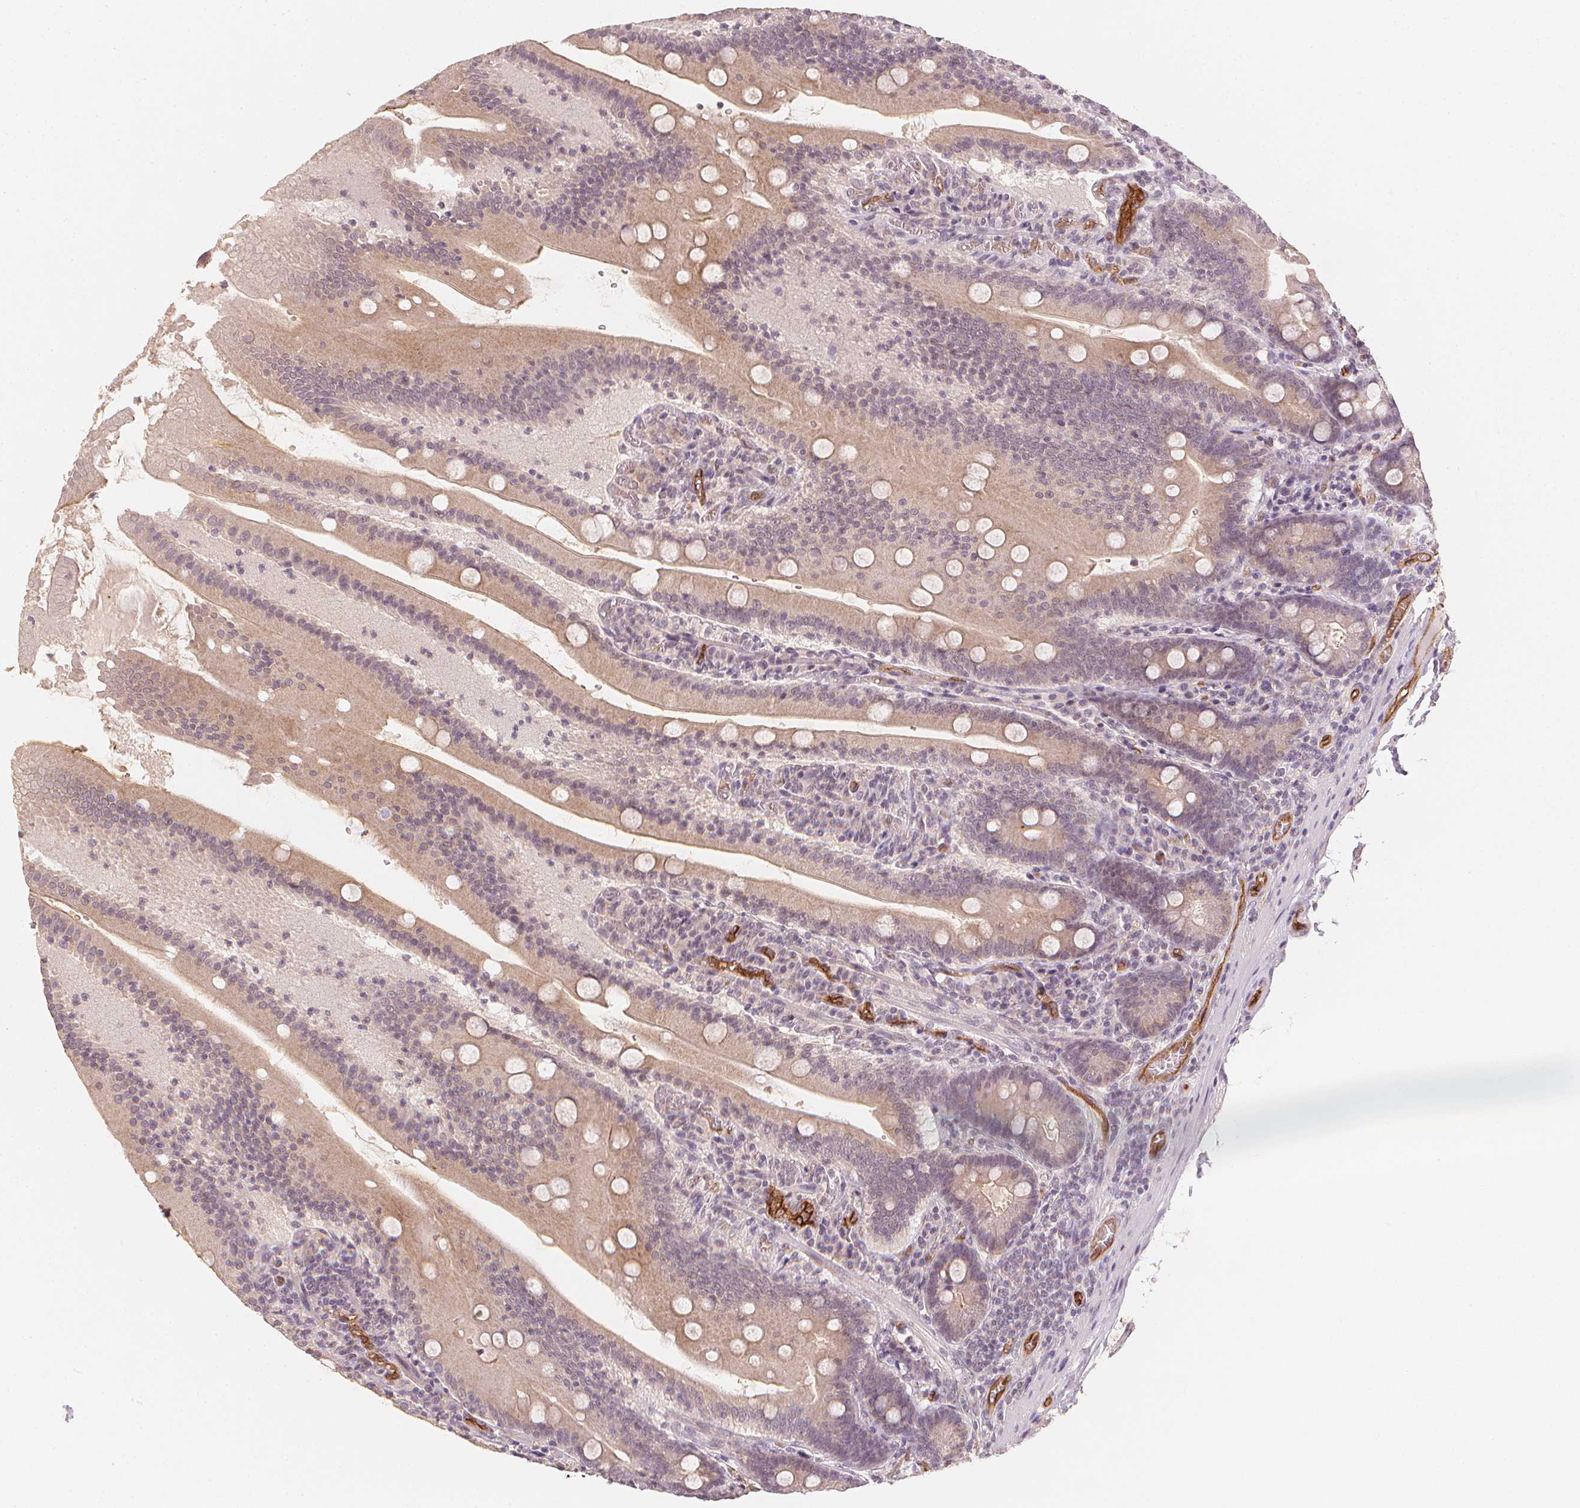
{"staining": {"intensity": "weak", "quantity": "25%-75%", "location": "cytoplasmic/membranous"}, "tissue": "small intestine", "cell_type": "Glandular cells", "image_type": "normal", "snomed": [{"axis": "morphology", "description": "Normal tissue, NOS"}, {"axis": "topography", "description": "Small intestine"}], "caption": "Weak cytoplasmic/membranous protein staining is present in approximately 25%-75% of glandular cells in small intestine. (DAB IHC with brightfield microscopy, high magnification).", "gene": "CIB1", "patient": {"sex": "male", "age": 37}}